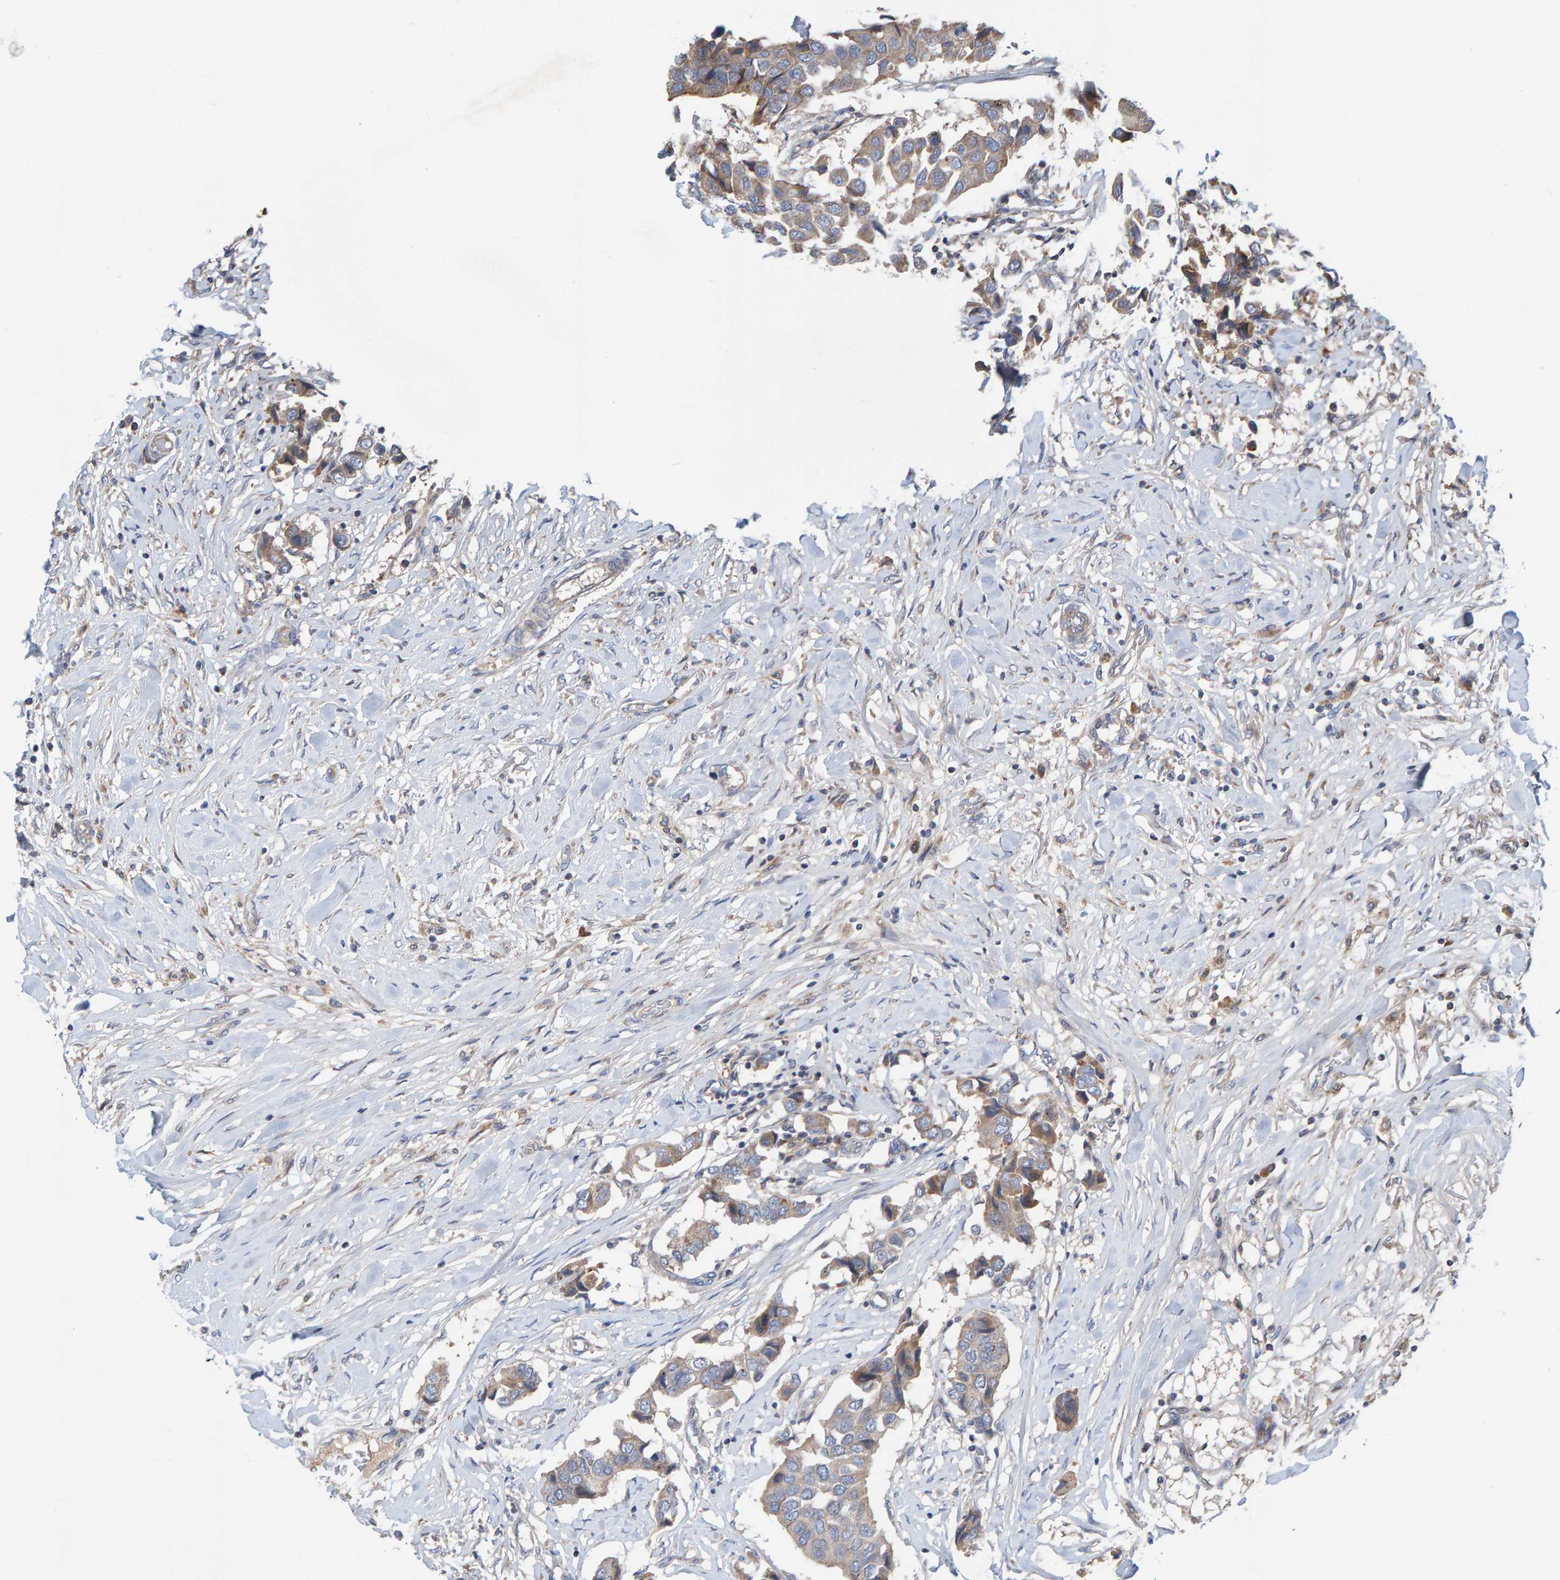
{"staining": {"intensity": "weak", "quantity": "25%-75%", "location": "cytoplasmic/membranous"}, "tissue": "breast cancer", "cell_type": "Tumor cells", "image_type": "cancer", "snomed": [{"axis": "morphology", "description": "Duct carcinoma"}, {"axis": "topography", "description": "Breast"}], "caption": "Breast invasive ductal carcinoma tissue displays weak cytoplasmic/membranous expression in about 25%-75% of tumor cells, visualized by immunohistochemistry. (Stains: DAB in brown, nuclei in blue, Microscopy: brightfield microscopy at high magnification).", "gene": "KIAA0753", "patient": {"sex": "female", "age": 80}}